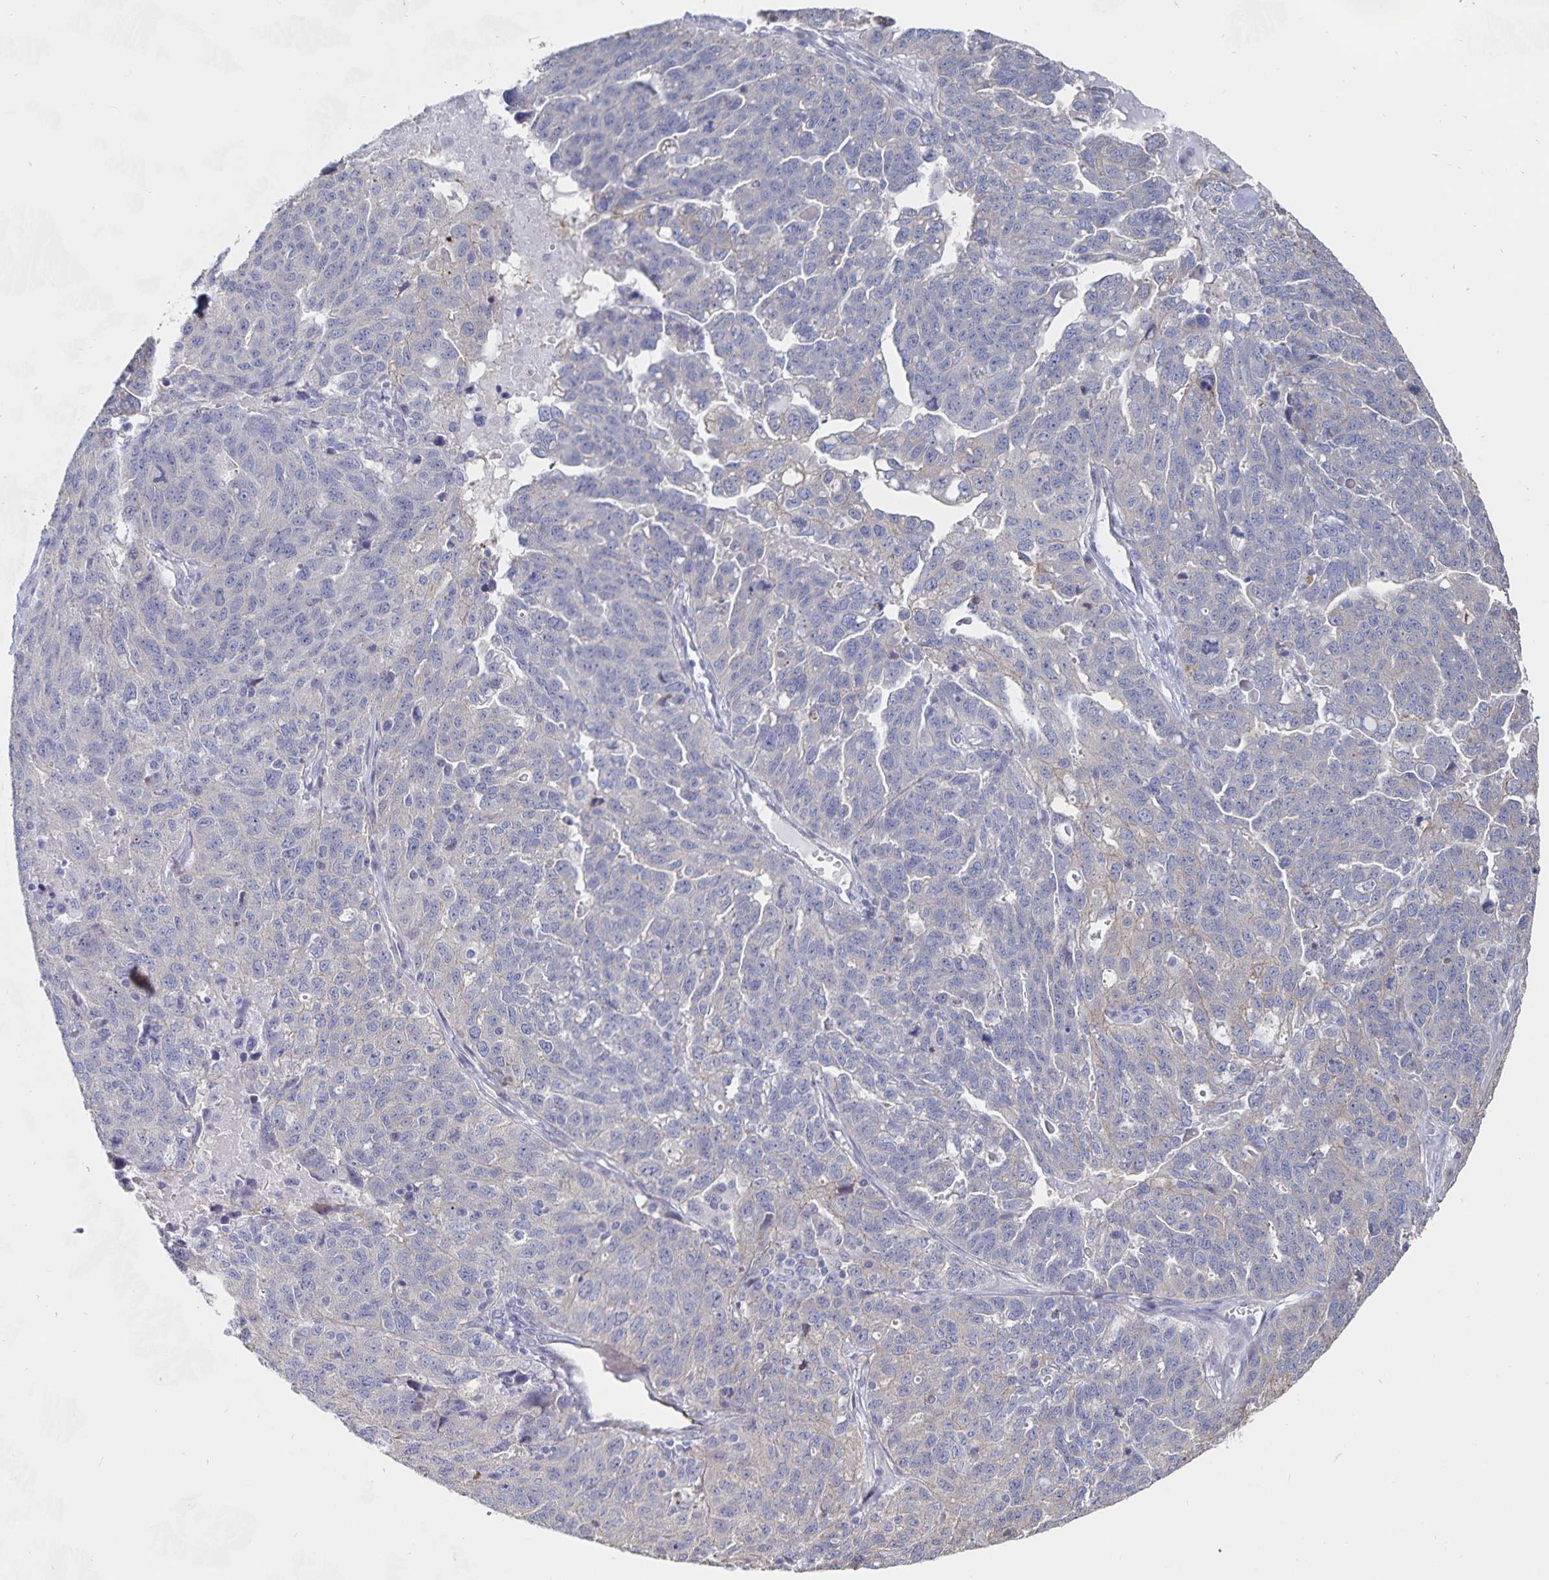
{"staining": {"intensity": "weak", "quantity": "<25%", "location": "cytoplasmic/membranous"}, "tissue": "ovarian cancer", "cell_type": "Tumor cells", "image_type": "cancer", "snomed": [{"axis": "morphology", "description": "Cystadenocarcinoma, serous, NOS"}, {"axis": "topography", "description": "Ovary"}], "caption": "Immunohistochemistry of ovarian cancer (serous cystadenocarcinoma) shows no staining in tumor cells.", "gene": "SSTR1", "patient": {"sex": "female", "age": 71}}